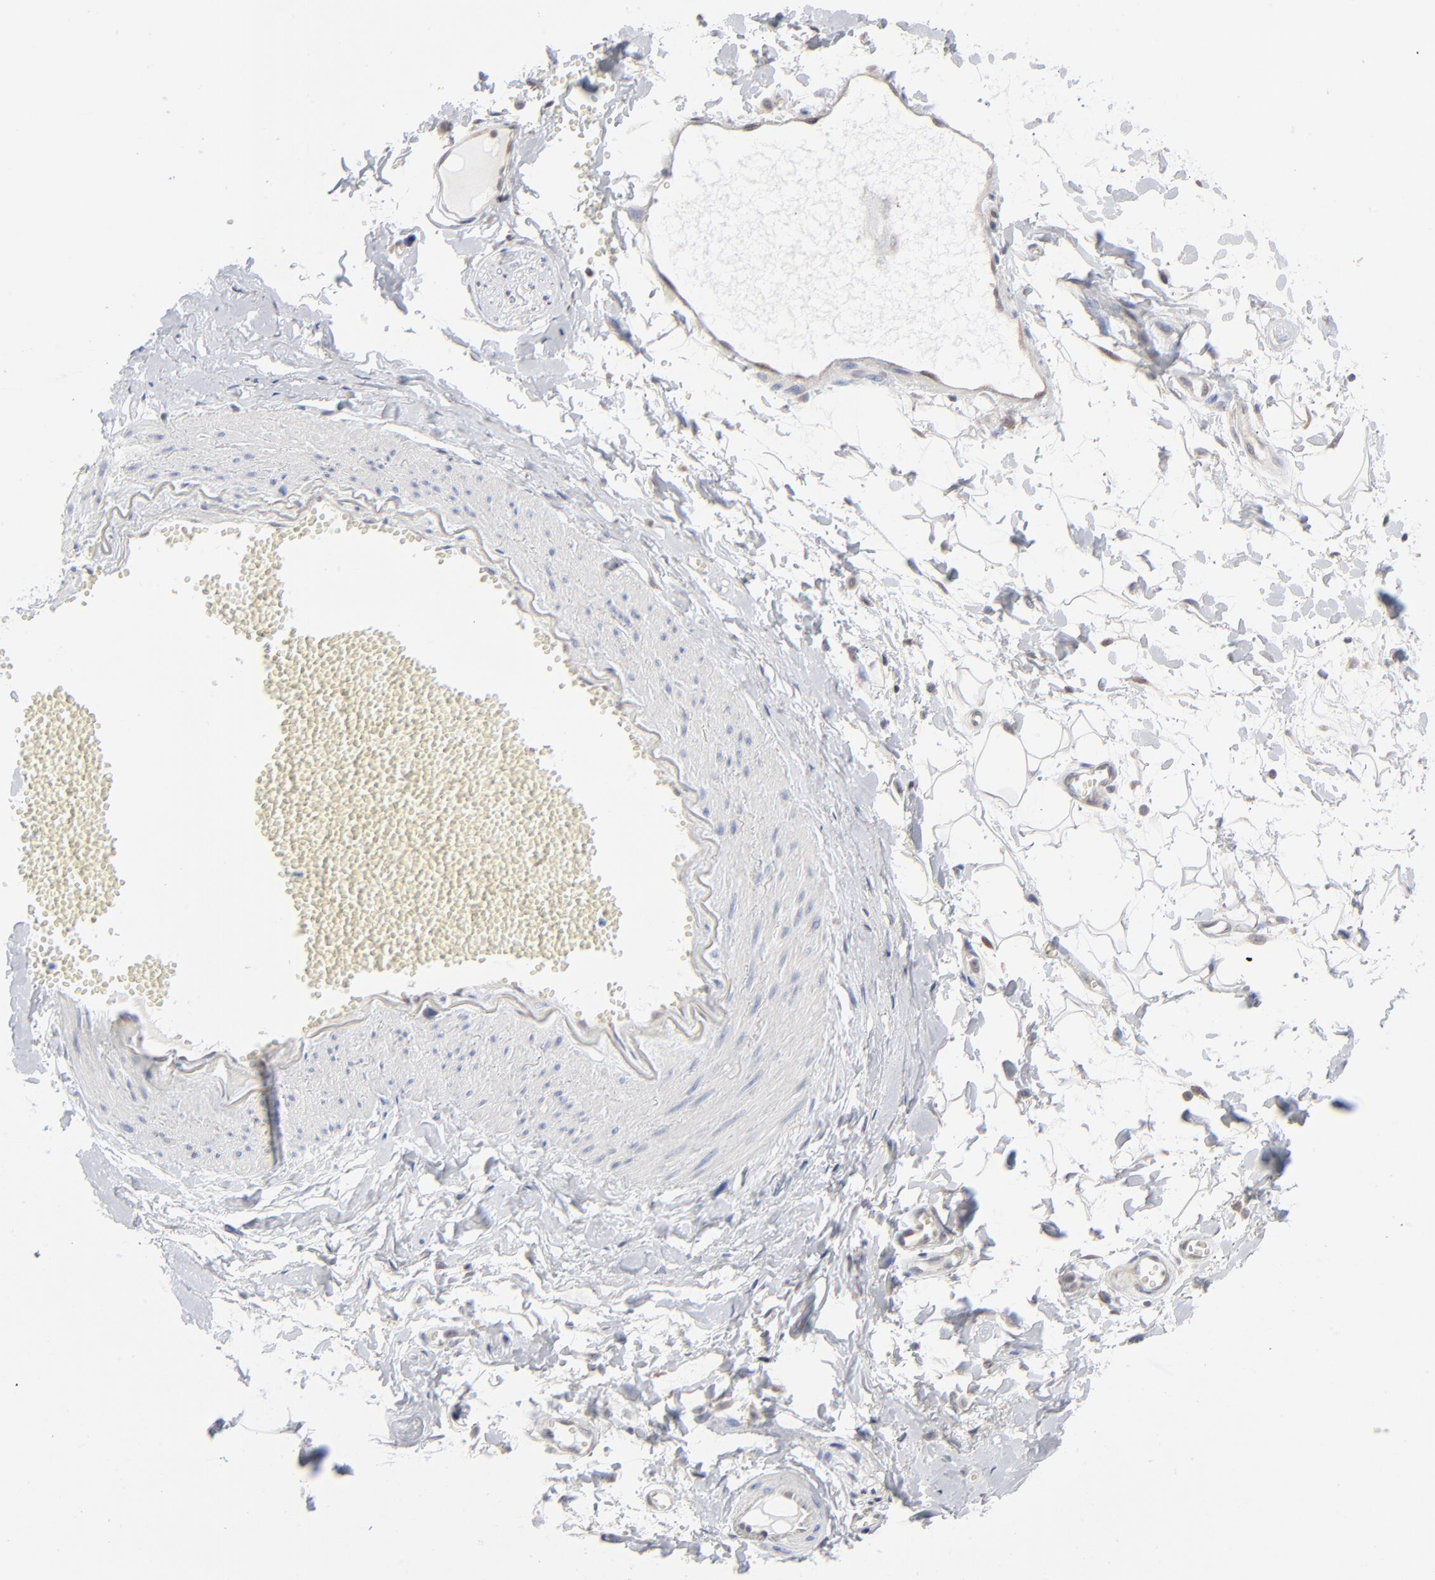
{"staining": {"intensity": "negative", "quantity": "none", "location": "none"}, "tissue": "adipose tissue", "cell_type": "Adipocytes", "image_type": "normal", "snomed": [{"axis": "morphology", "description": "Normal tissue, NOS"}, {"axis": "morphology", "description": "Inflammation, NOS"}, {"axis": "topography", "description": "Salivary gland"}, {"axis": "topography", "description": "Peripheral nerve tissue"}], "caption": "A high-resolution image shows IHC staining of normal adipose tissue, which displays no significant staining in adipocytes.", "gene": "RPS6KB1", "patient": {"sex": "female", "age": 75}}